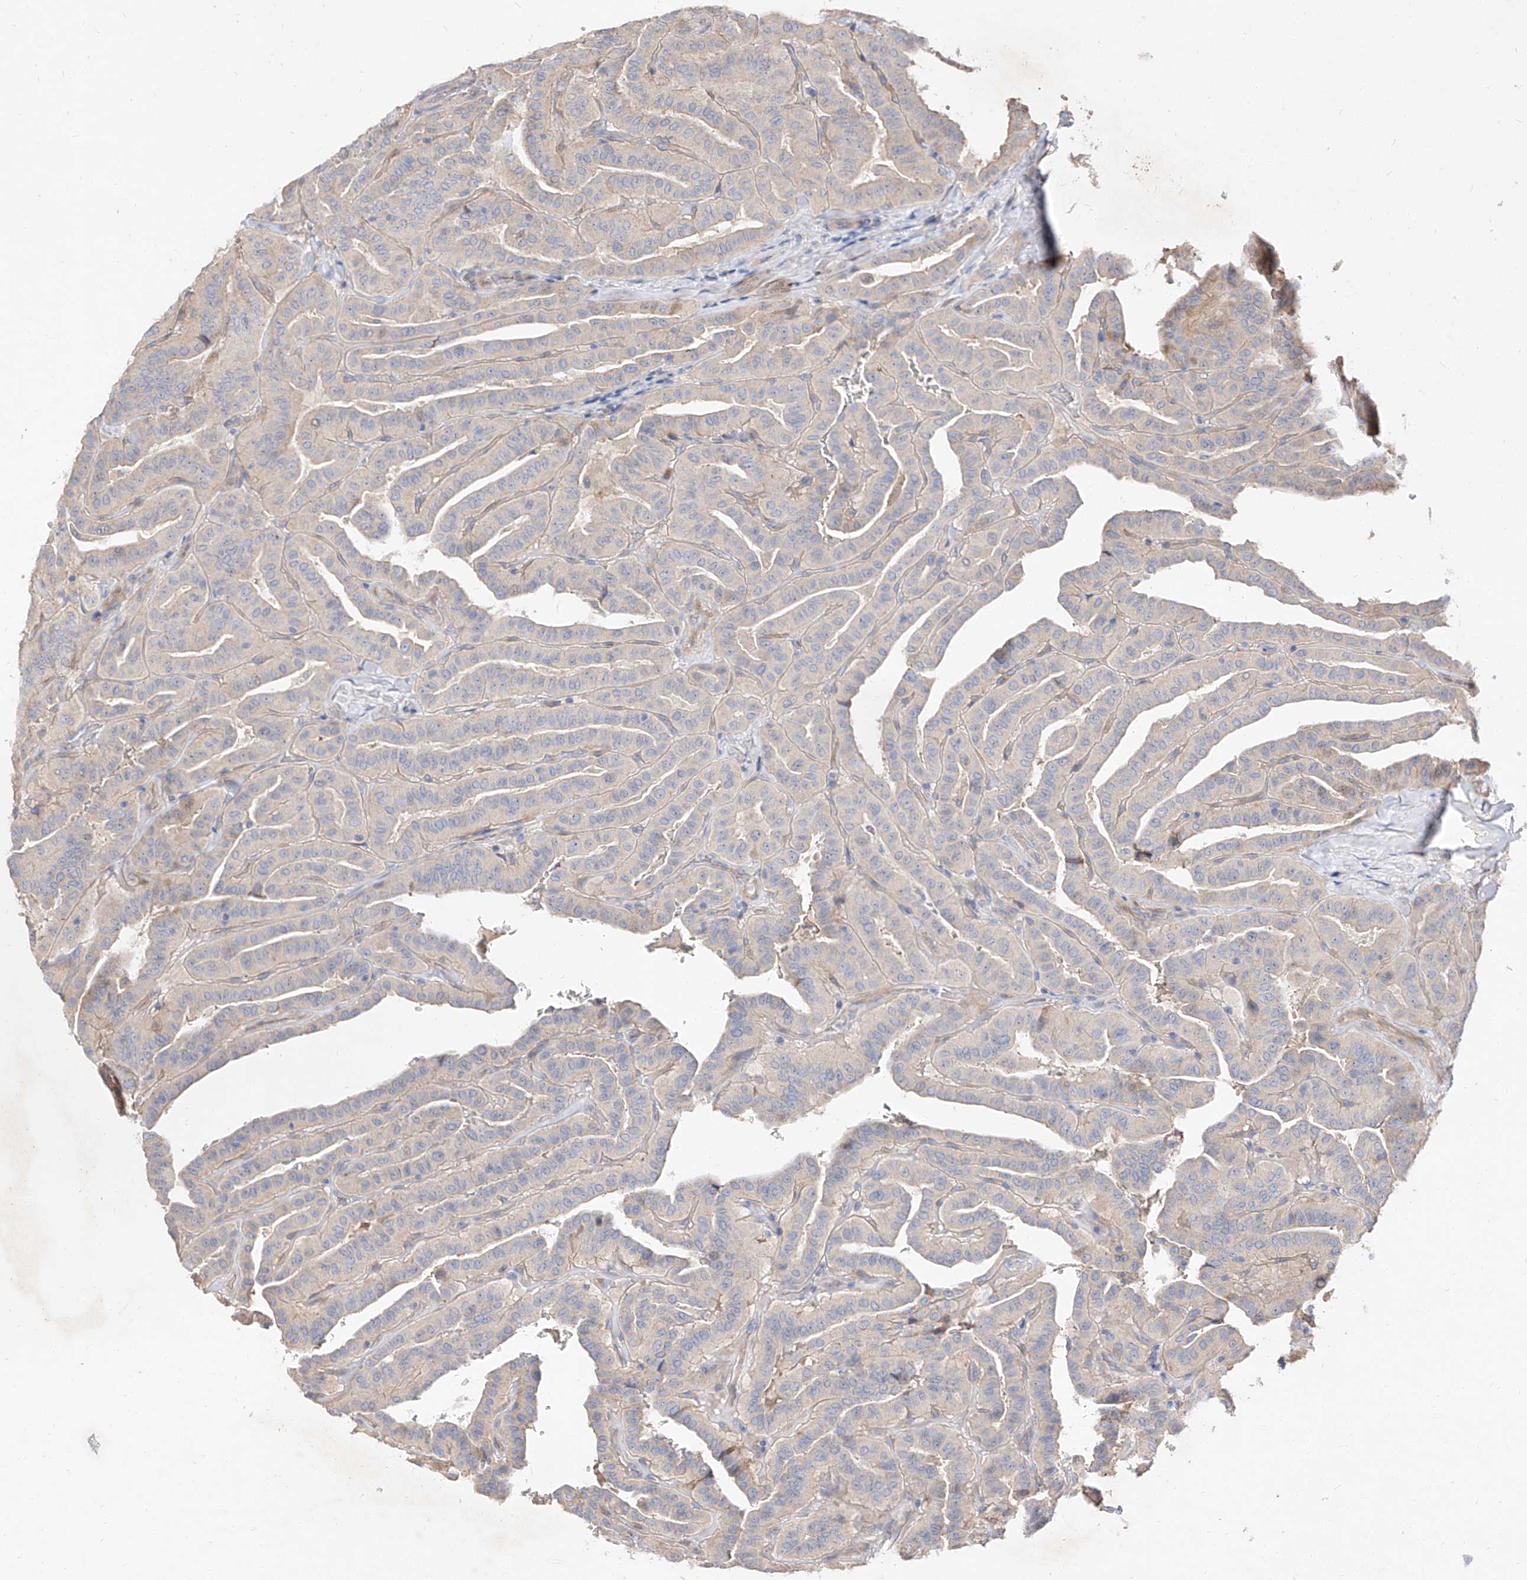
{"staining": {"intensity": "weak", "quantity": "<25%", "location": "cytoplasmic/membranous"}, "tissue": "thyroid cancer", "cell_type": "Tumor cells", "image_type": "cancer", "snomed": [{"axis": "morphology", "description": "Papillary adenocarcinoma, NOS"}, {"axis": "topography", "description": "Thyroid gland"}], "caption": "This is an IHC histopathology image of thyroid cancer (papillary adenocarcinoma). There is no staining in tumor cells.", "gene": "DIRAS3", "patient": {"sex": "male", "age": 77}}